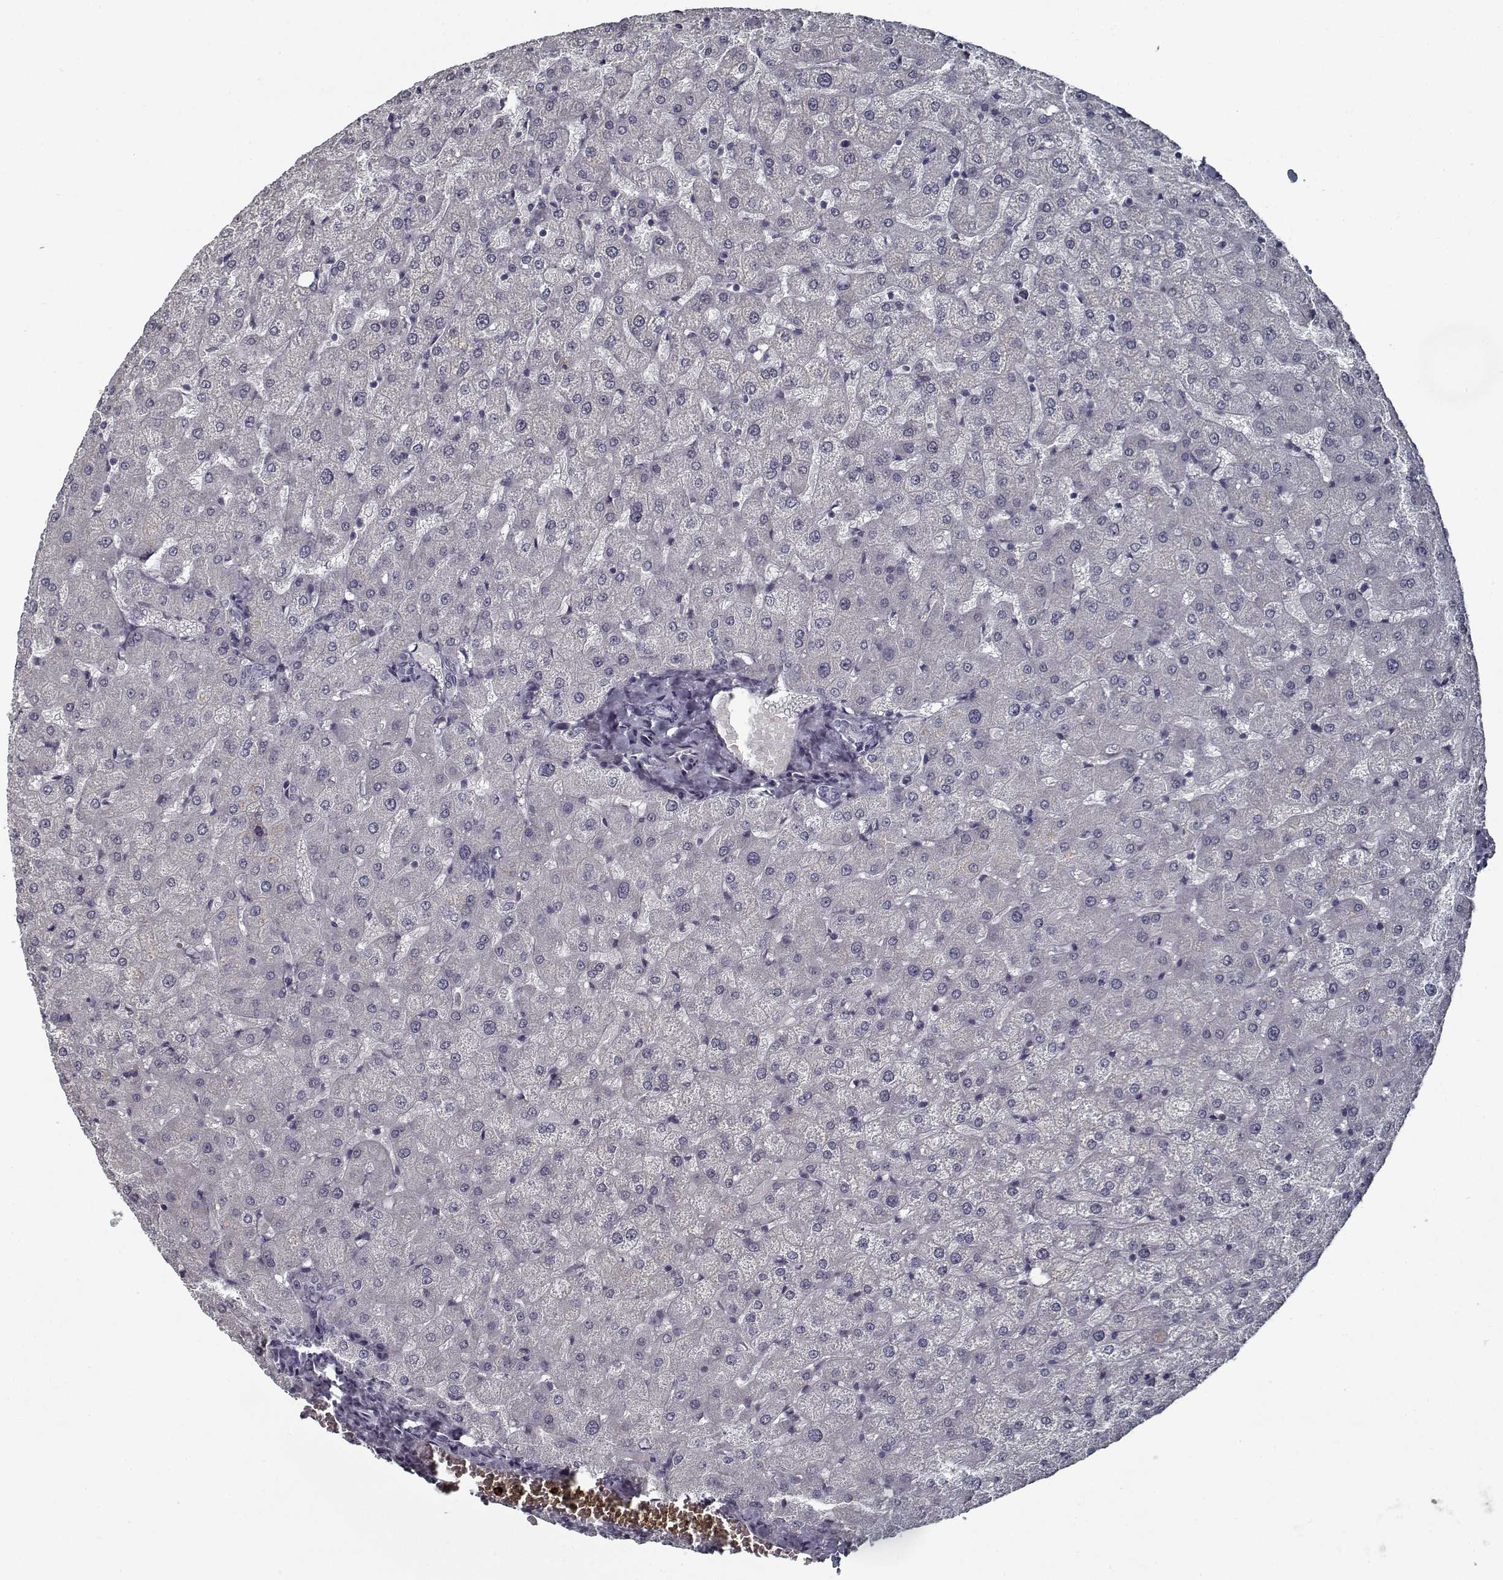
{"staining": {"intensity": "negative", "quantity": "none", "location": "none"}, "tissue": "liver", "cell_type": "Cholangiocytes", "image_type": "normal", "snomed": [{"axis": "morphology", "description": "Normal tissue, NOS"}, {"axis": "topography", "description": "Liver"}], "caption": "A histopathology image of liver stained for a protein shows no brown staining in cholangiocytes.", "gene": "GAD2", "patient": {"sex": "female", "age": 50}}